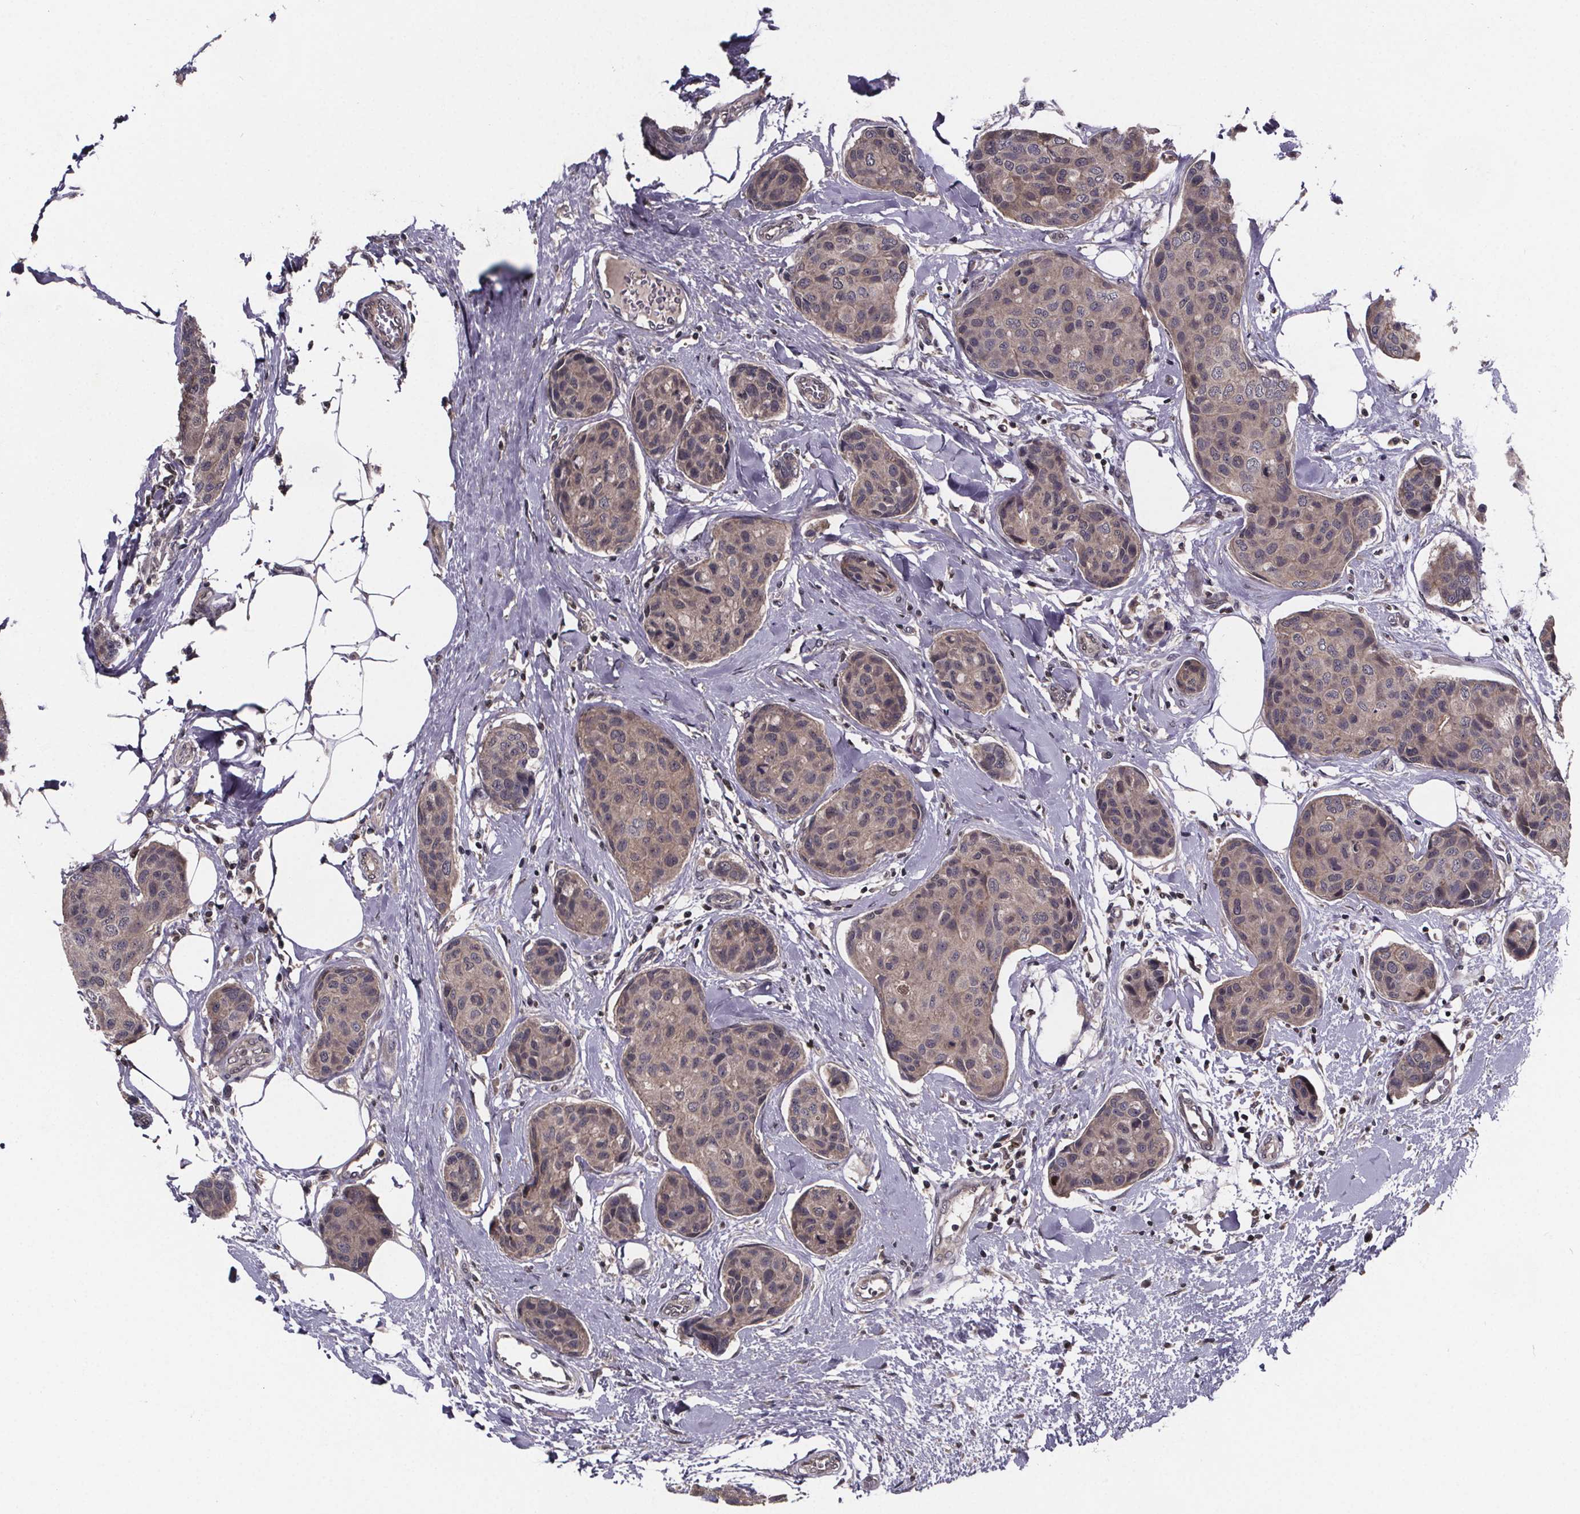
{"staining": {"intensity": "weak", "quantity": "25%-75%", "location": "cytoplasmic/membranous"}, "tissue": "breast cancer", "cell_type": "Tumor cells", "image_type": "cancer", "snomed": [{"axis": "morphology", "description": "Duct carcinoma"}, {"axis": "topography", "description": "Breast"}], "caption": "IHC micrograph of neoplastic tissue: breast cancer stained using IHC shows low levels of weak protein expression localized specifically in the cytoplasmic/membranous of tumor cells, appearing as a cytoplasmic/membranous brown color.", "gene": "FN3KRP", "patient": {"sex": "female", "age": 80}}